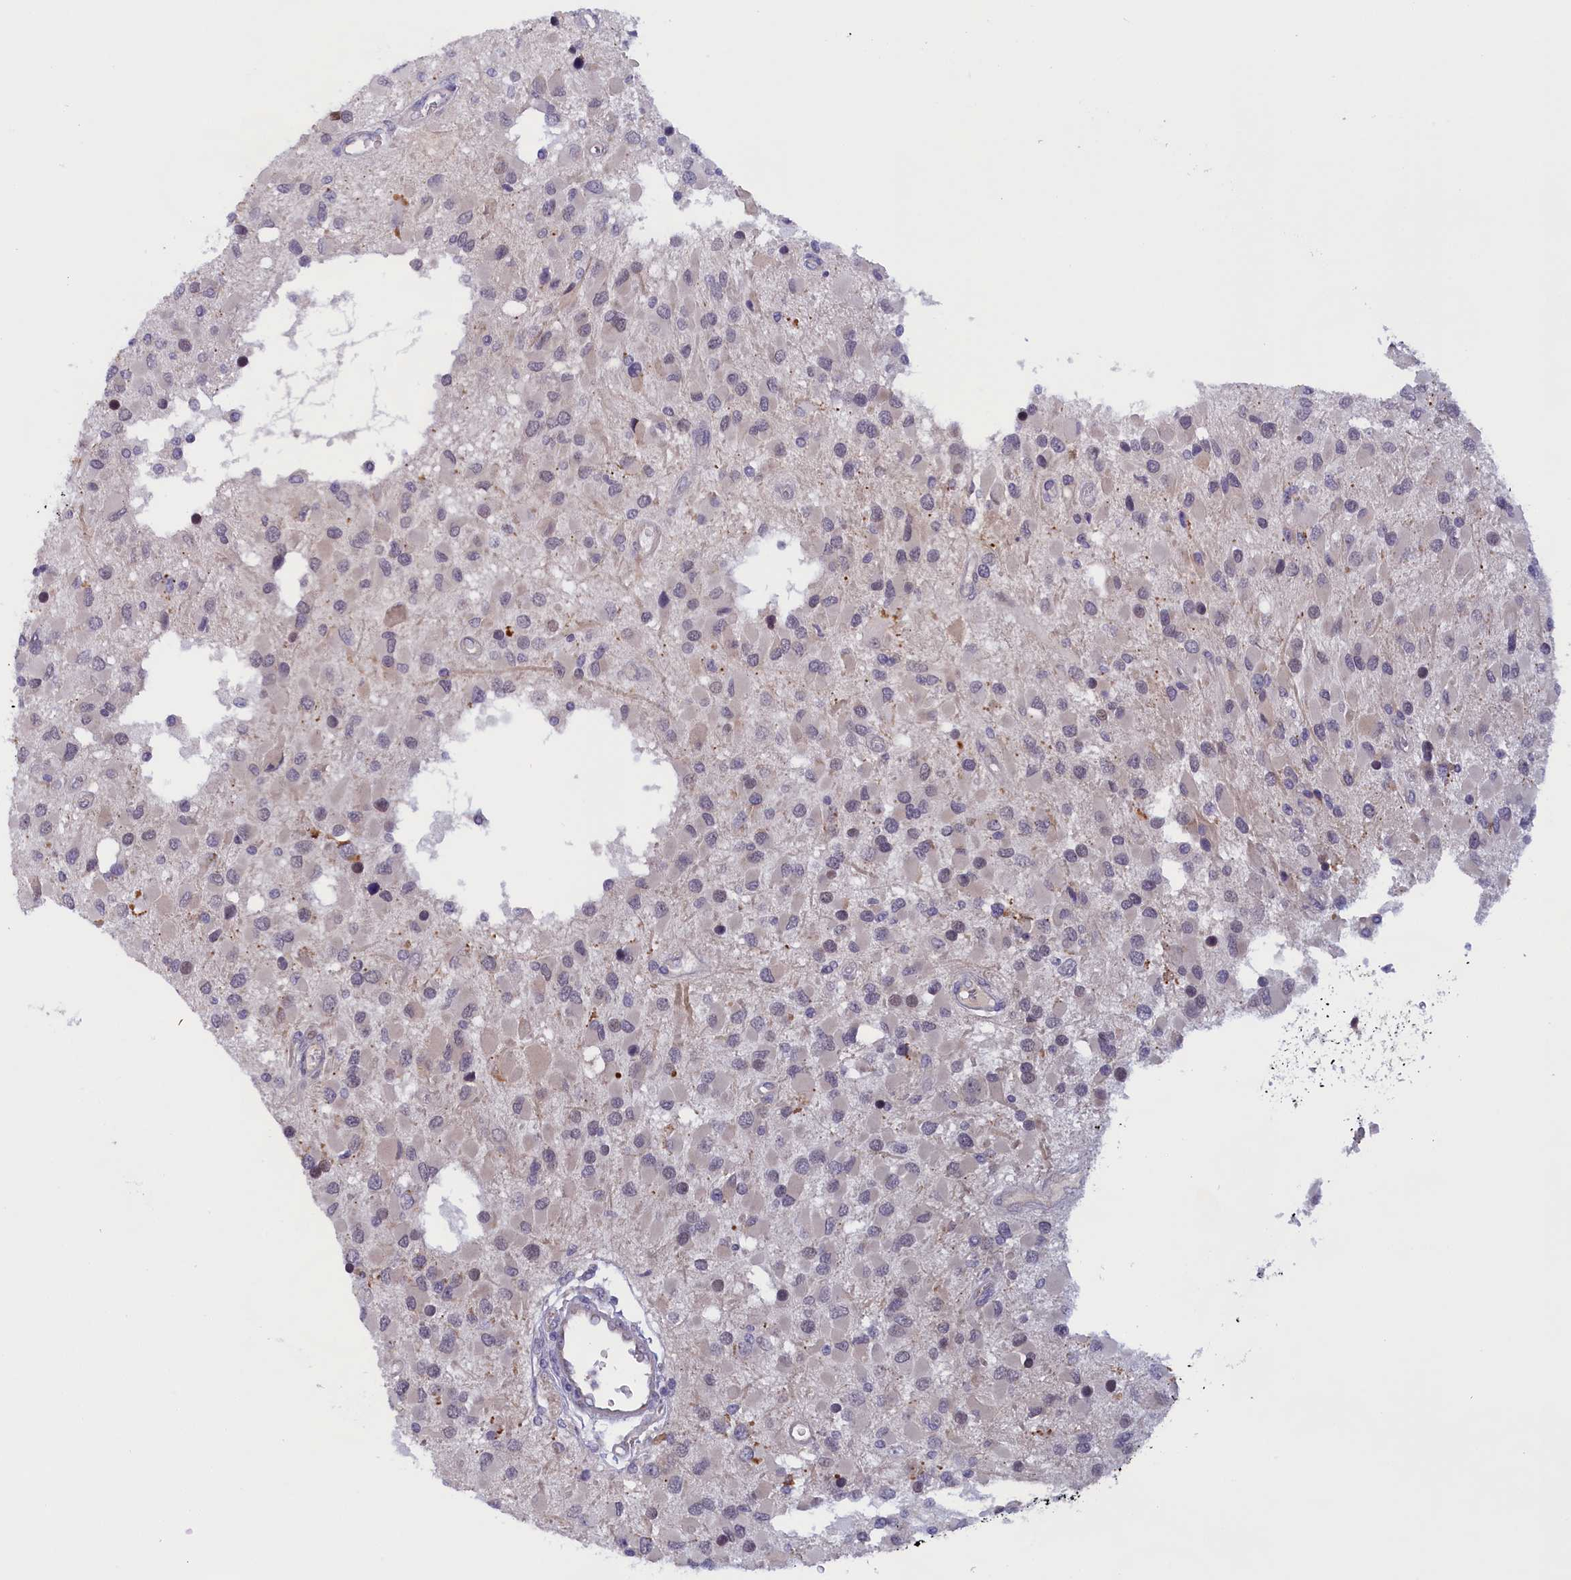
{"staining": {"intensity": "negative", "quantity": "none", "location": "none"}, "tissue": "glioma", "cell_type": "Tumor cells", "image_type": "cancer", "snomed": [{"axis": "morphology", "description": "Glioma, malignant, High grade"}, {"axis": "topography", "description": "Brain"}], "caption": "Glioma was stained to show a protein in brown. There is no significant positivity in tumor cells.", "gene": "IGFALS", "patient": {"sex": "male", "age": 53}}